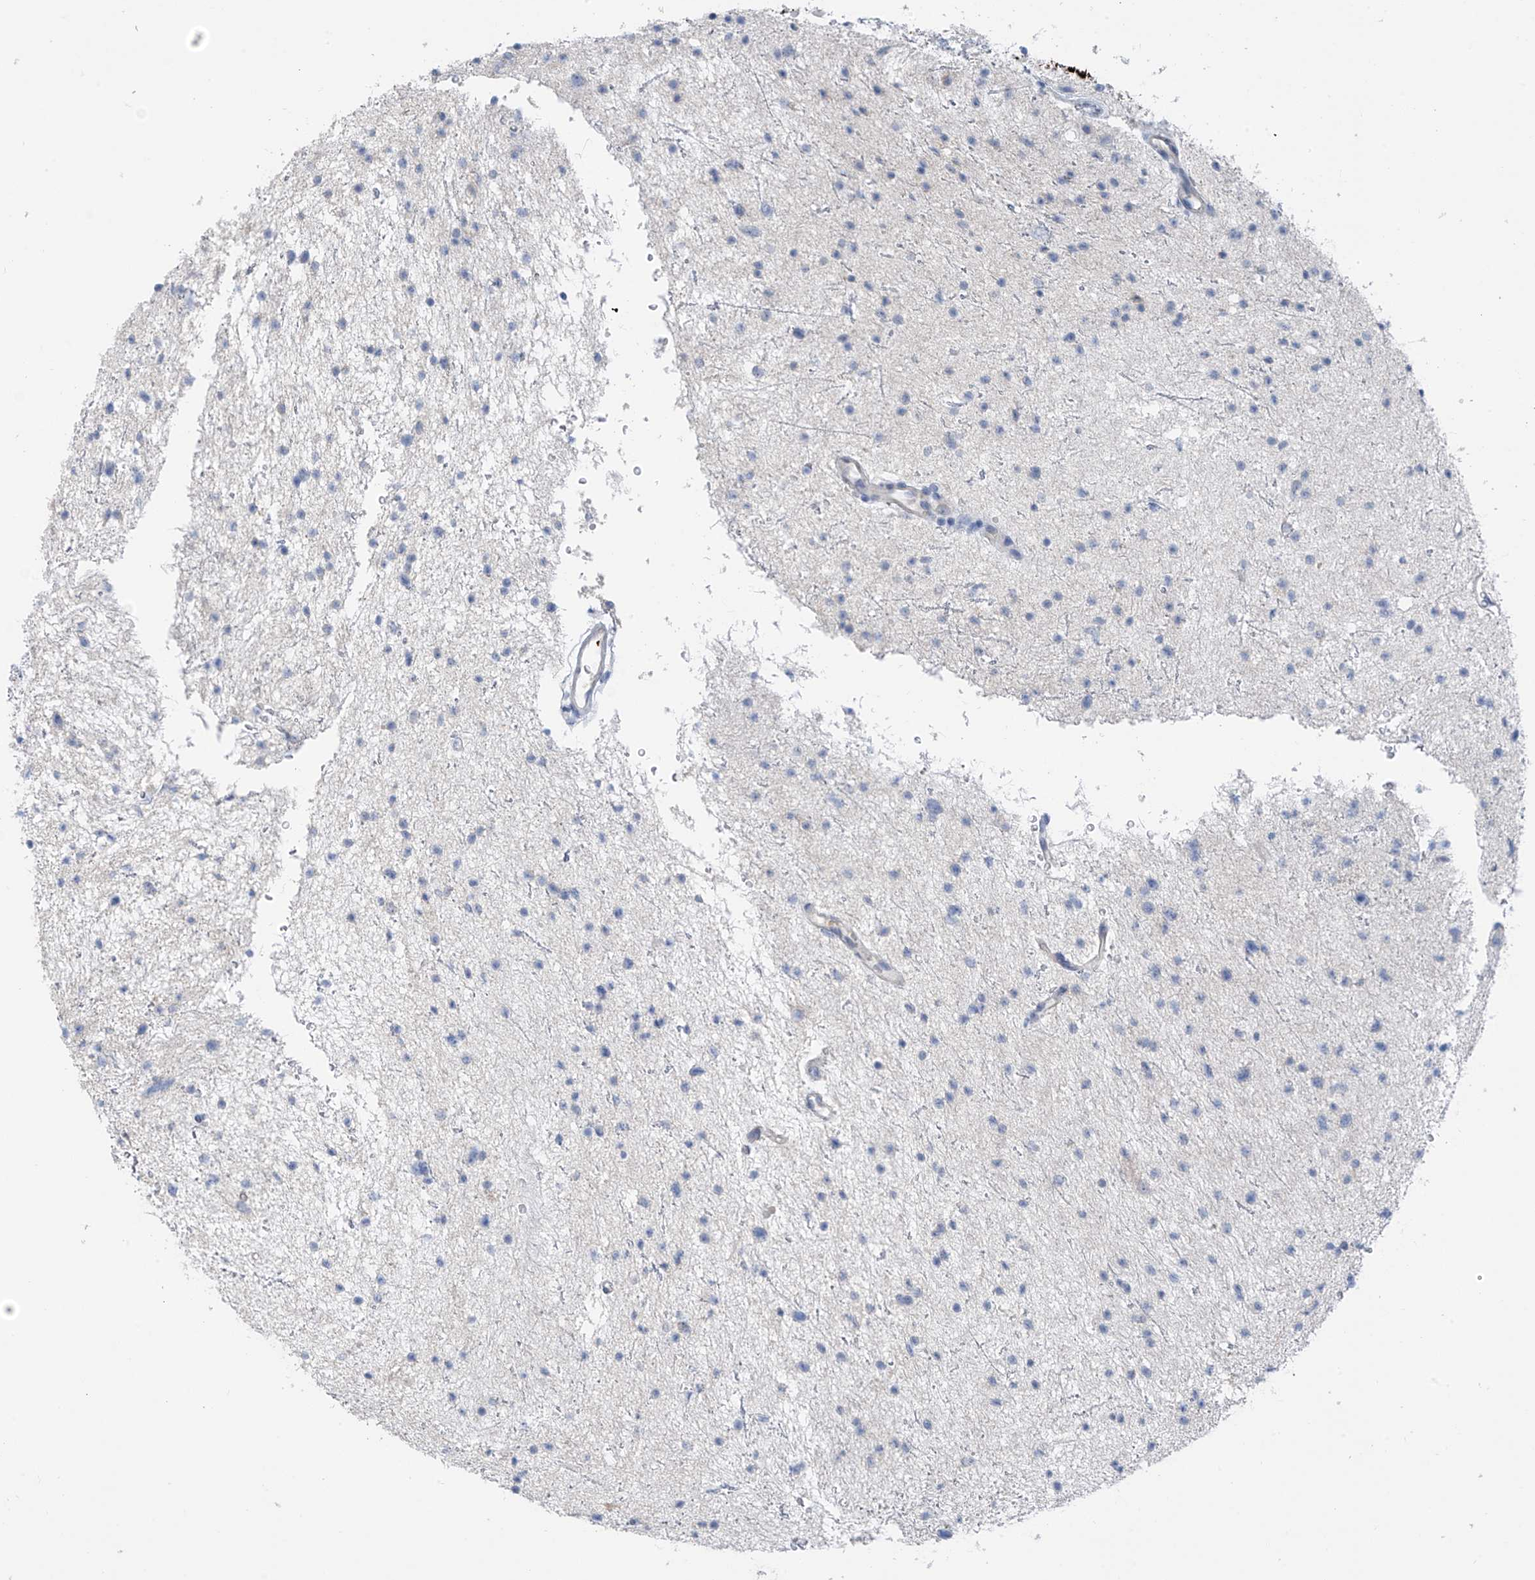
{"staining": {"intensity": "negative", "quantity": "none", "location": "none"}, "tissue": "glioma", "cell_type": "Tumor cells", "image_type": "cancer", "snomed": [{"axis": "morphology", "description": "Glioma, malignant, Low grade"}, {"axis": "topography", "description": "Brain"}], "caption": "Glioma stained for a protein using immunohistochemistry (IHC) exhibits no staining tumor cells.", "gene": "ZNF793", "patient": {"sex": "female", "age": 37}}